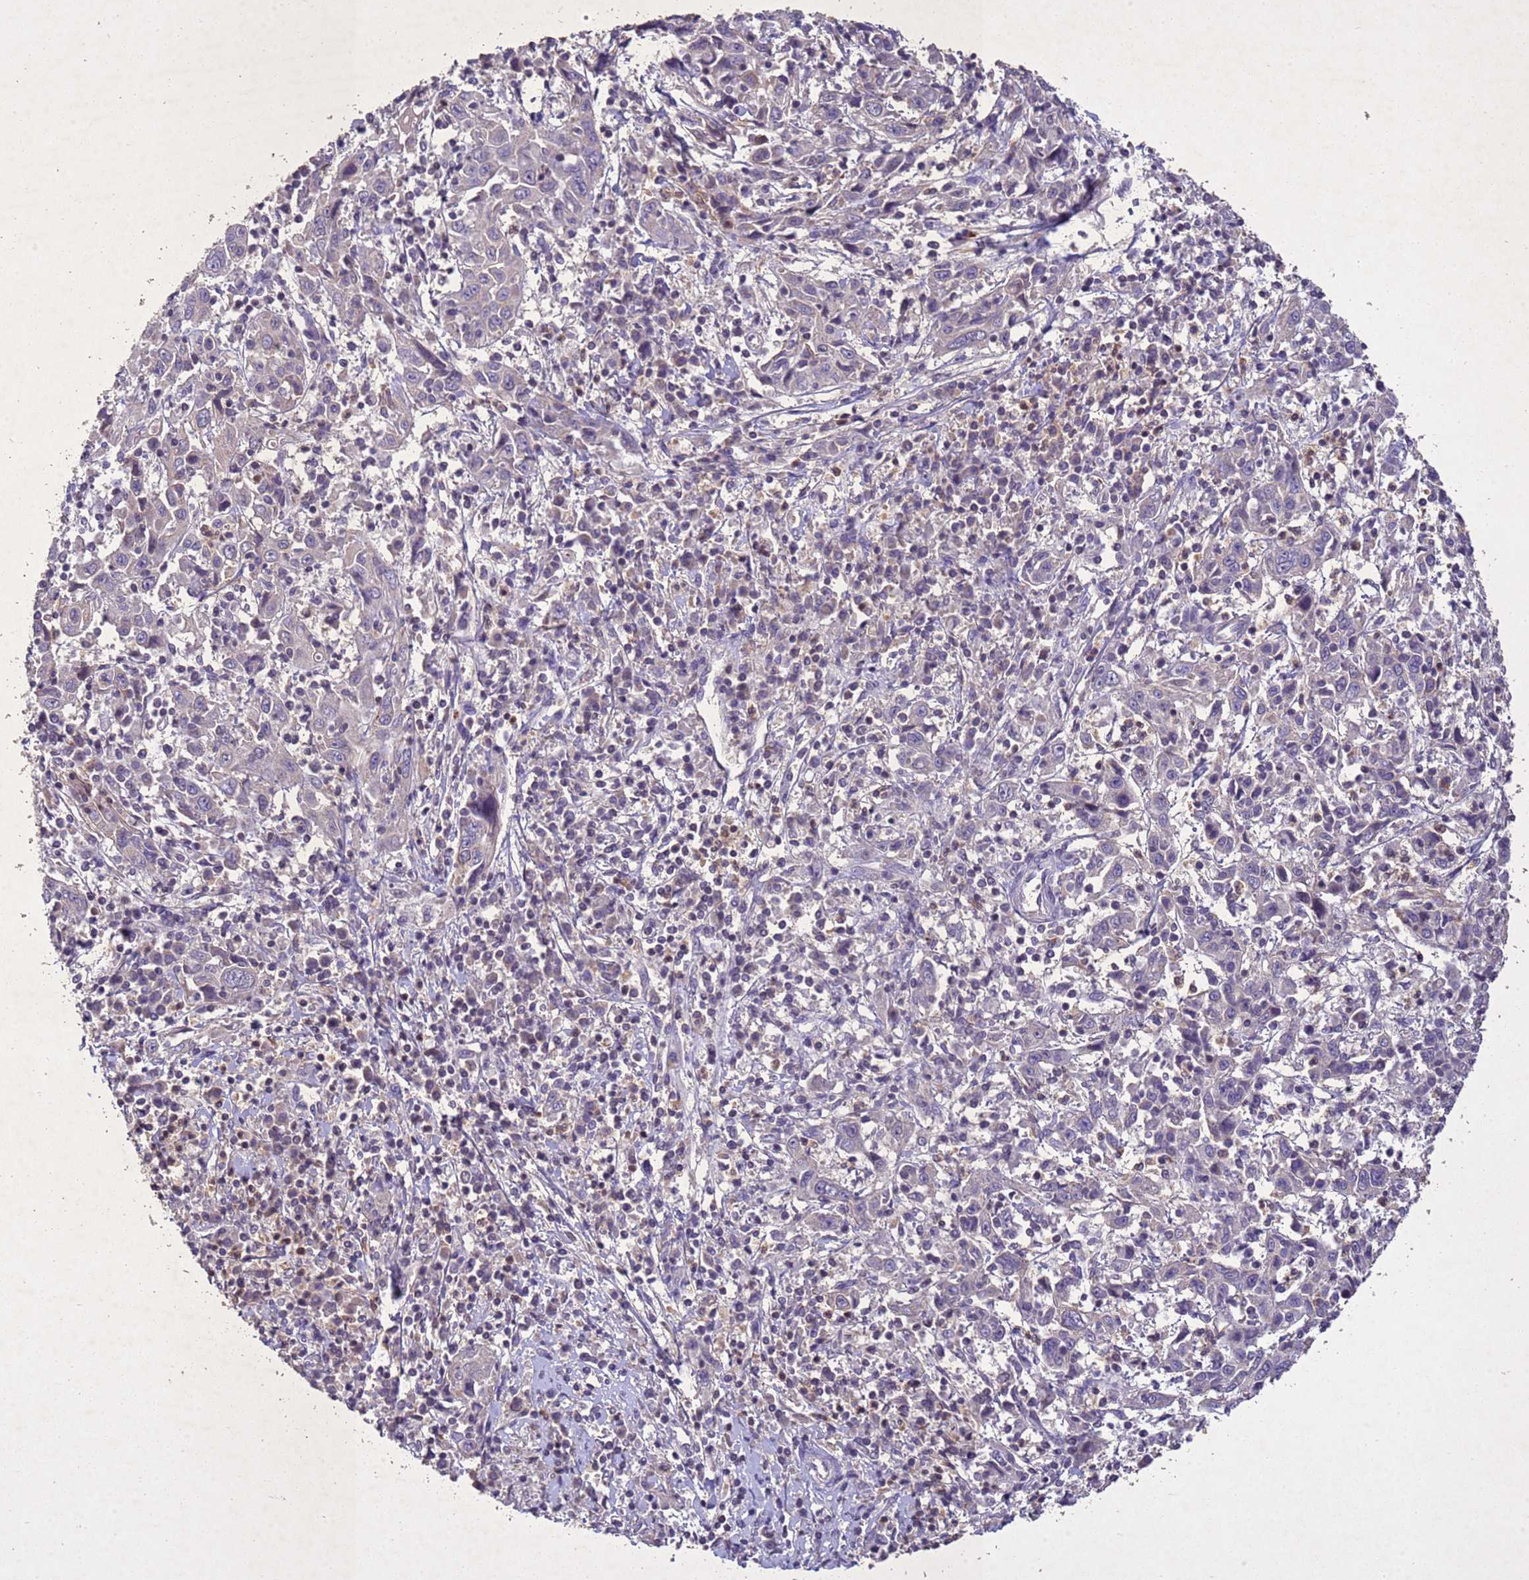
{"staining": {"intensity": "negative", "quantity": "none", "location": "none"}, "tissue": "cervical cancer", "cell_type": "Tumor cells", "image_type": "cancer", "snomed": [{"axis": "morphology", "description": "Squamous cell carcinoma, NOS"}, {"axis": "topography", "description": "Cervix"}], "caption": "An immunohistochemistry photomicrograph of squamous cell carcinoma (cervical) is shown. There is no staining in tumor cells of squamous cell carcinoma (cervical).", "gene": "NLRP11", "patient": {"sex": "female", "age": 46}}